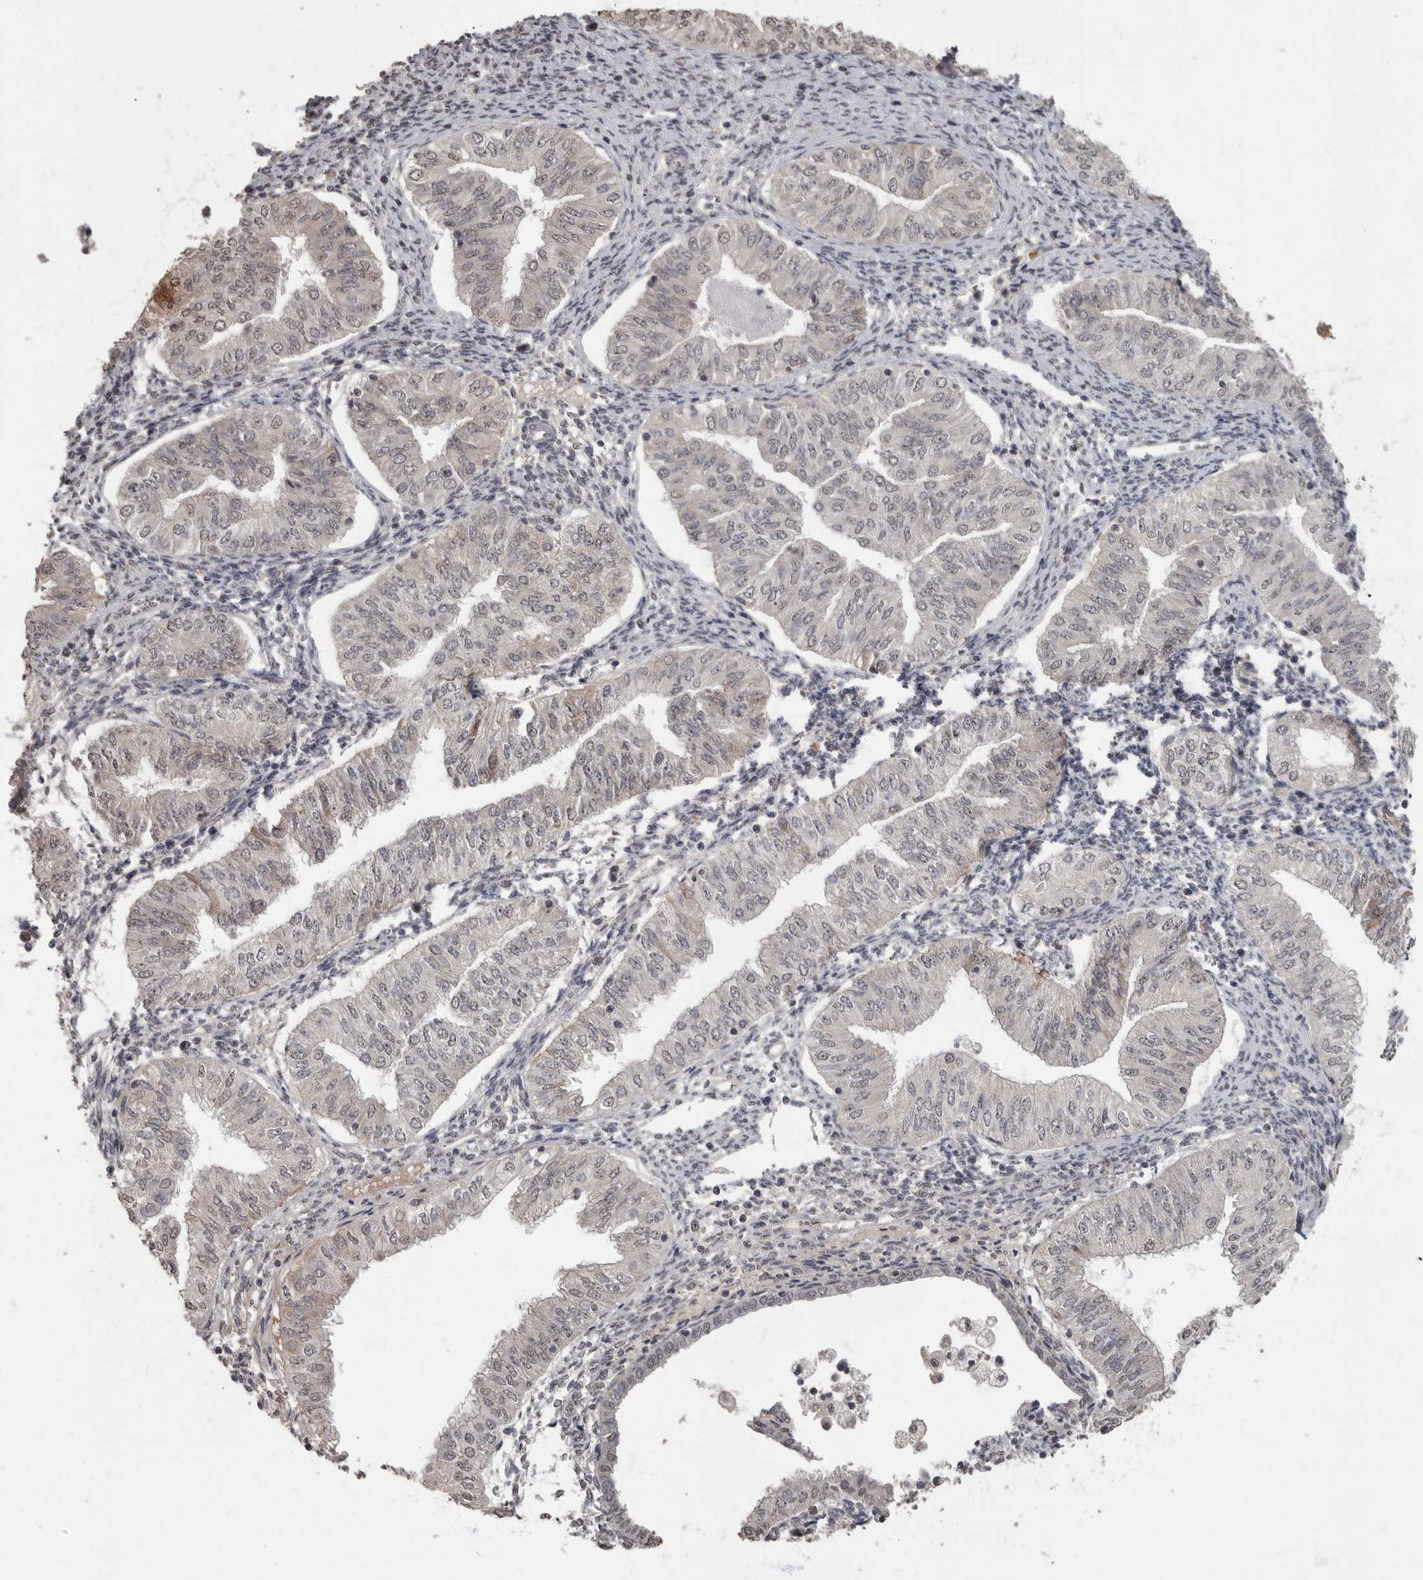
{"staining": {"intensity": "negative", "quantity": "none", "location": "none"}, "tissue": "endometrial cancer", "cell_type": "Tumor cells", "image_type": "cancer", "snomed": [{"axis": "morphology", "description": "Normal tissue, NOS"}, {"axis": "morphology", "description": "Adenocarcinoma, NOS"}, {"axis": "topography", "description": "Endometrium"}], "caption": "High magnification brightfield microscopy of endometrial cancer stained with DAB (brown) and counterstained with hematoxylin (blue): tumor cells show no significant expression. The staining was performed using DAB (3,3'-diaminobenzidine) to visualize the protein expression in brown, while the nuclei were stained in blue with hematoxylin (Magnification: 20x).", "gene": "MAFG", "patient": {"sex": "female", "age": 53}}